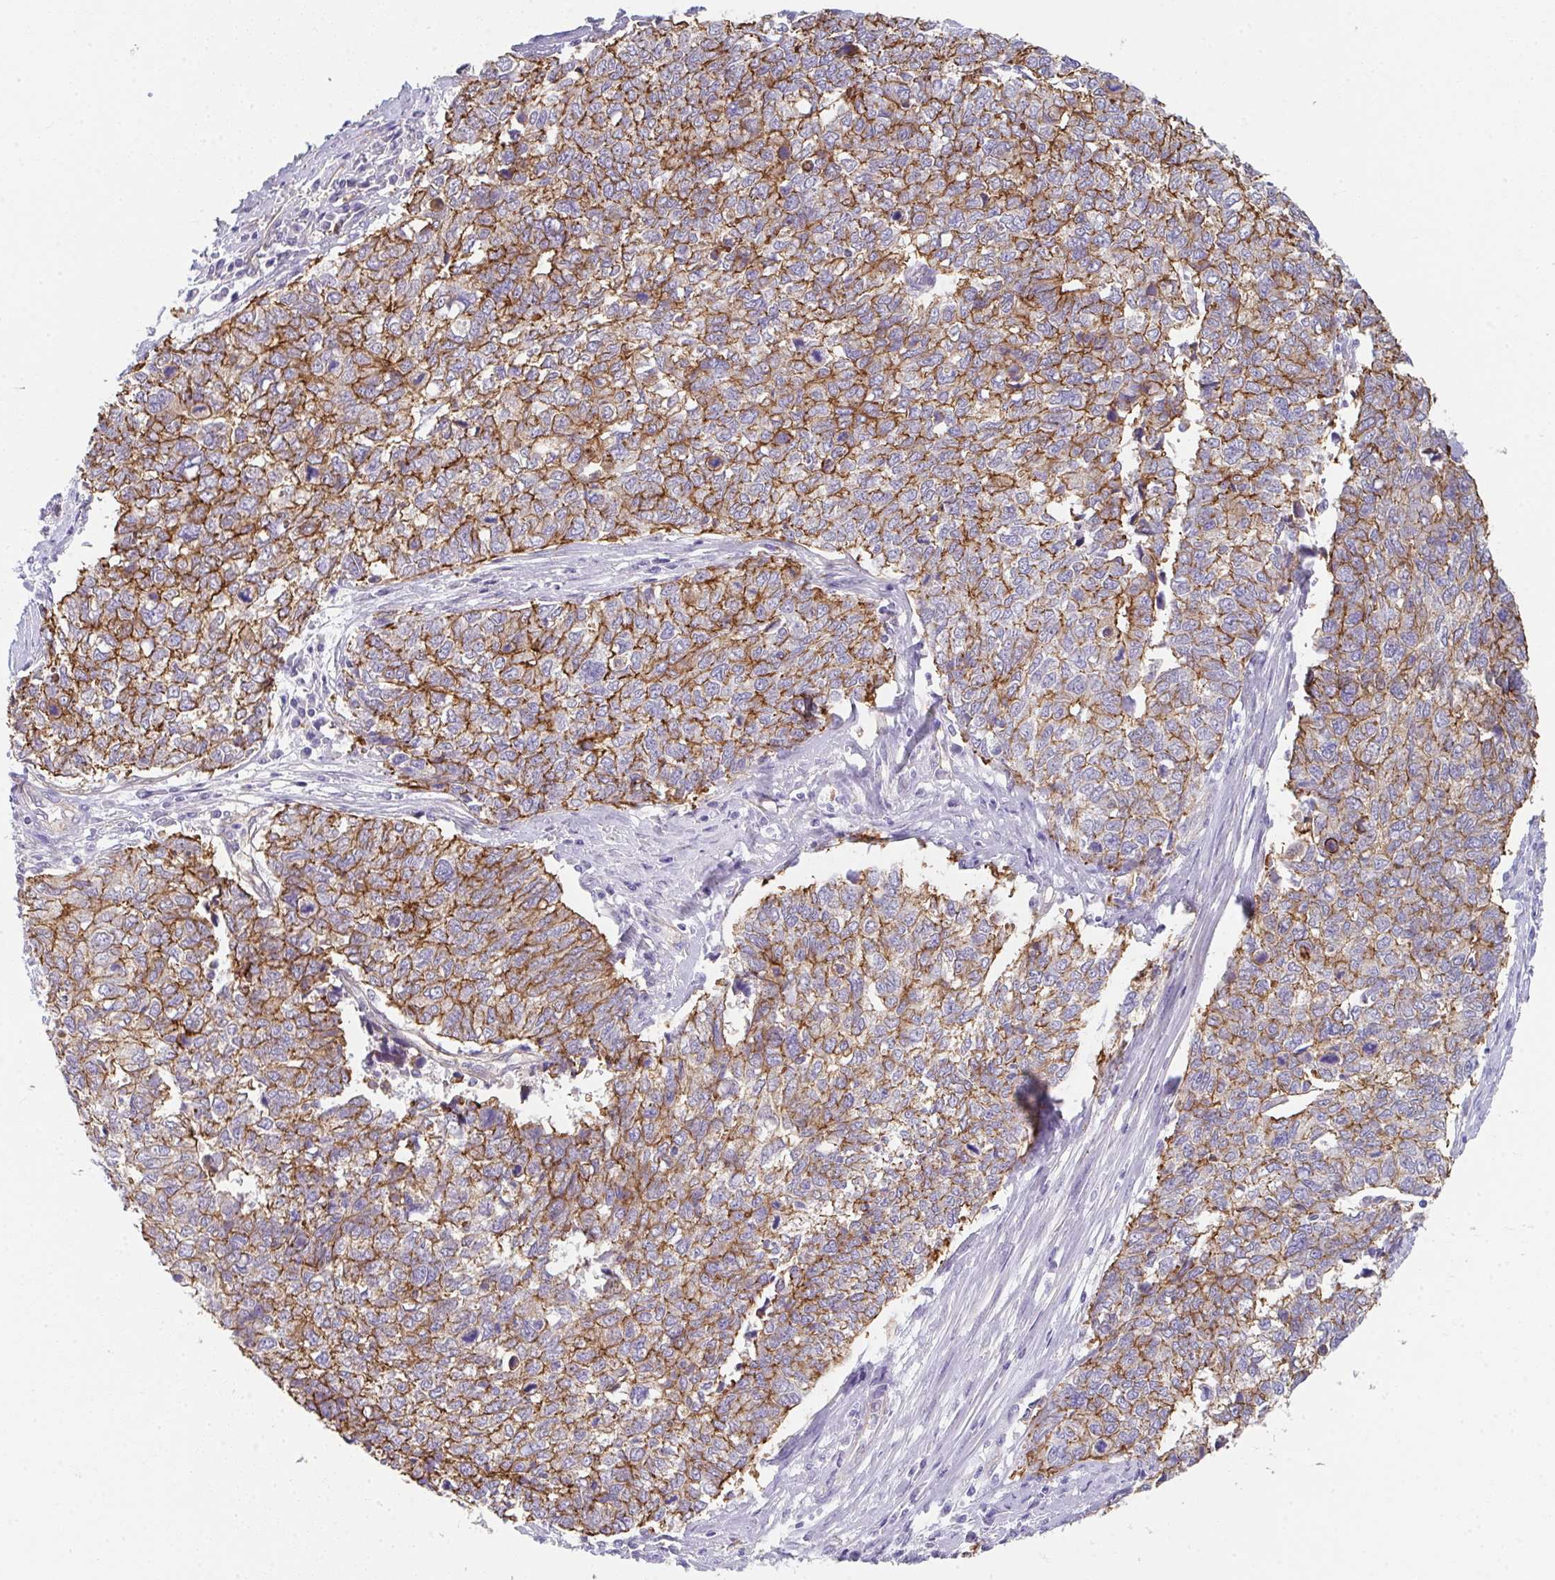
{"staining": {"intensity": "moderate", "quantity": "25%-75%", "location": "cytoplasmic/membranous"}, "tissue": "cervical cancer", "cell_type": "Tumor cells", "image_type": "cancer", "snomed": [{"axis": "morphology", "description": "Adenocarcinoma, NOS"}, {"axis": "topography", "description": "Cervix"}], "caption": "Cervical cancer was stained to show a protein in brown. There is medium levels of moderate cytoplasmic/membranous positivity in approximately 25%-75% of tumor cells.", "gene": "DBN1", "patient": {"sex": "female", "age": 63}}